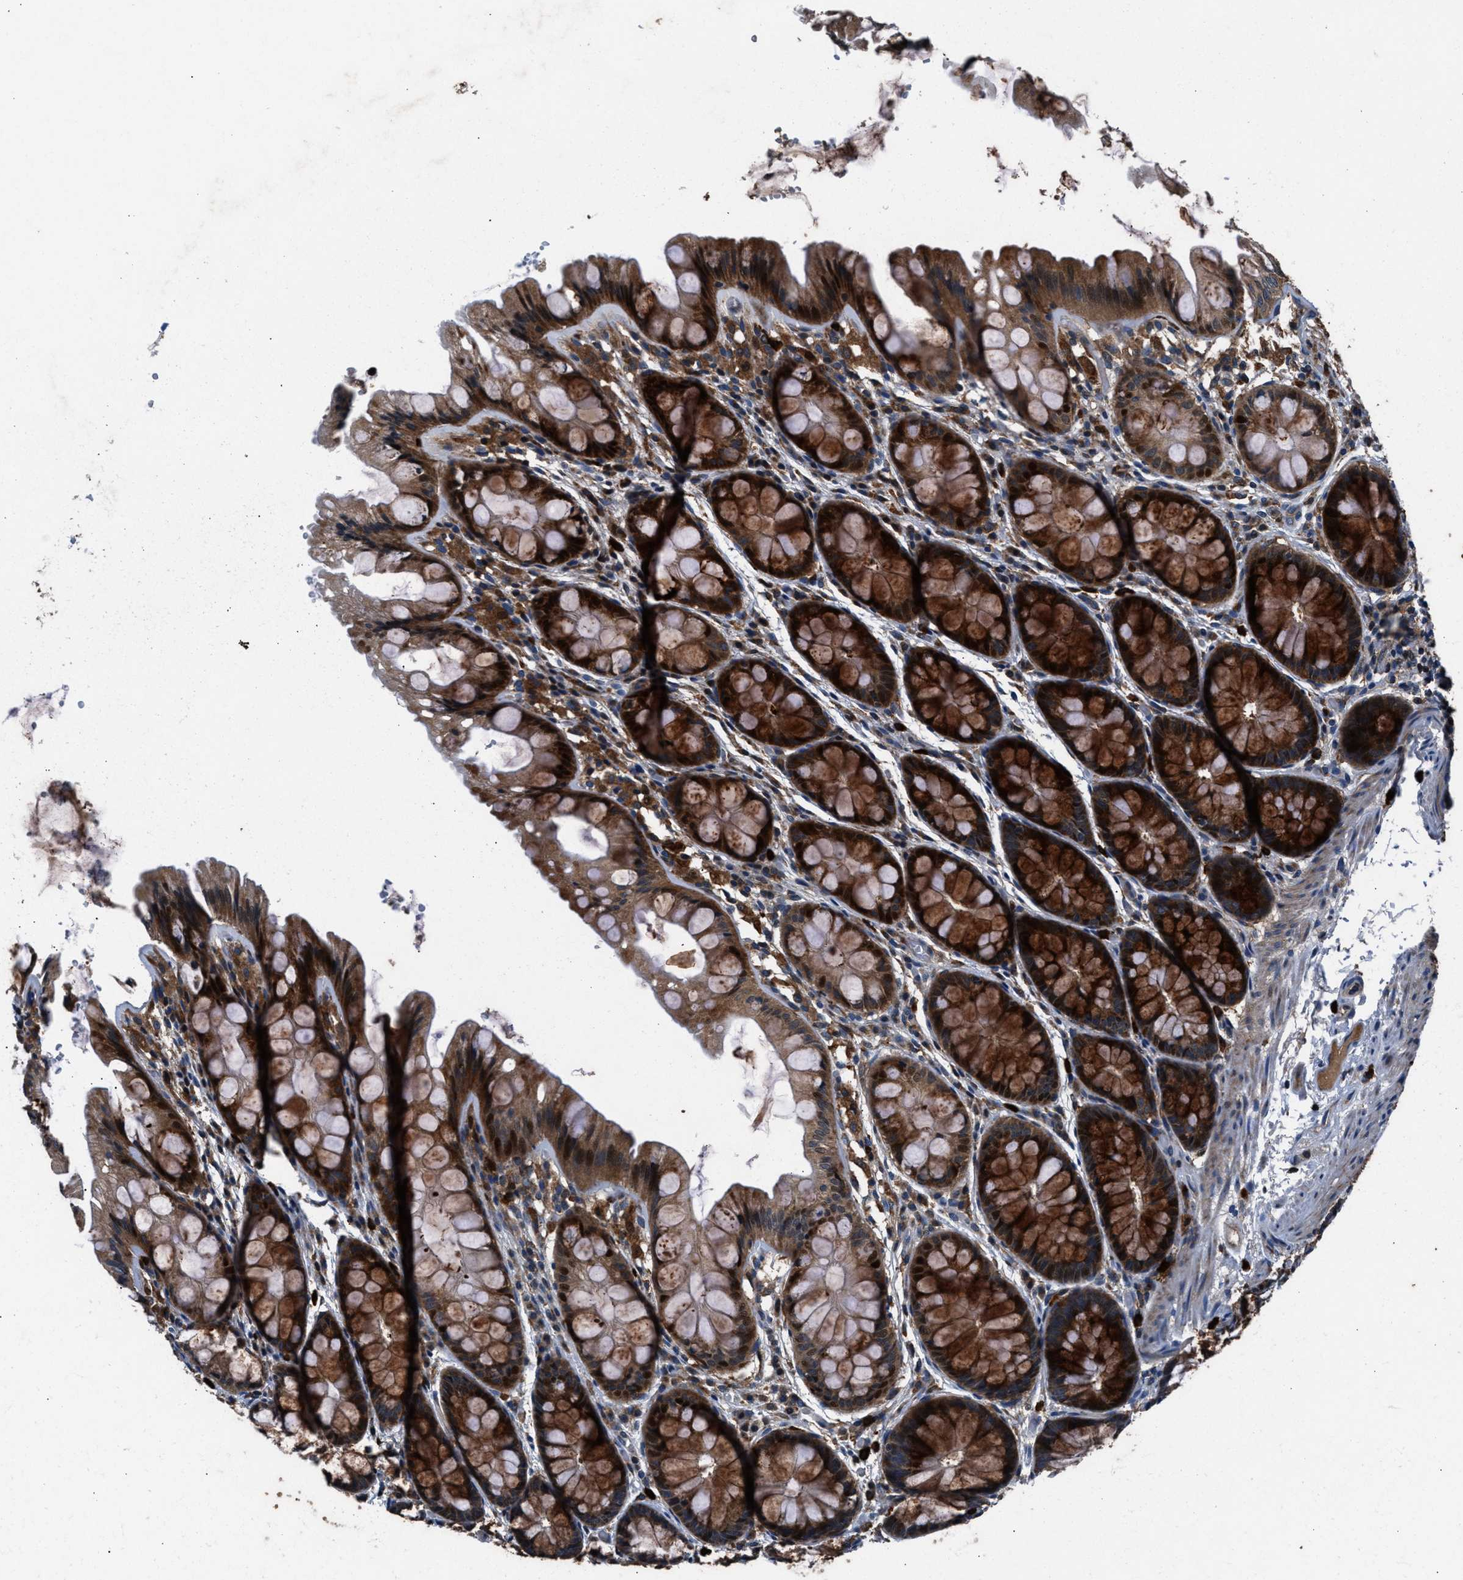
{"staining": {"intensity": "moderate", "quantity": ">75%", "location": "cytoplasmic/membranous"}, "tissue": "colon", "cell_type": "Endothelial cells", "image_type": "normal", "snomed": [{"axis": "morphology", "description": "Normal tissue, NOS"}, {"axis": "topography", "description": "Colon"}], "caption": "An image showing moderate cytoplasmic/membranous staining in approximately >75% of endothelial cells in normal colon, as visualized by brown immunohistochemical staining.", "gene": "FAM221A", "patient": {"sex": "male", "age": 47}}